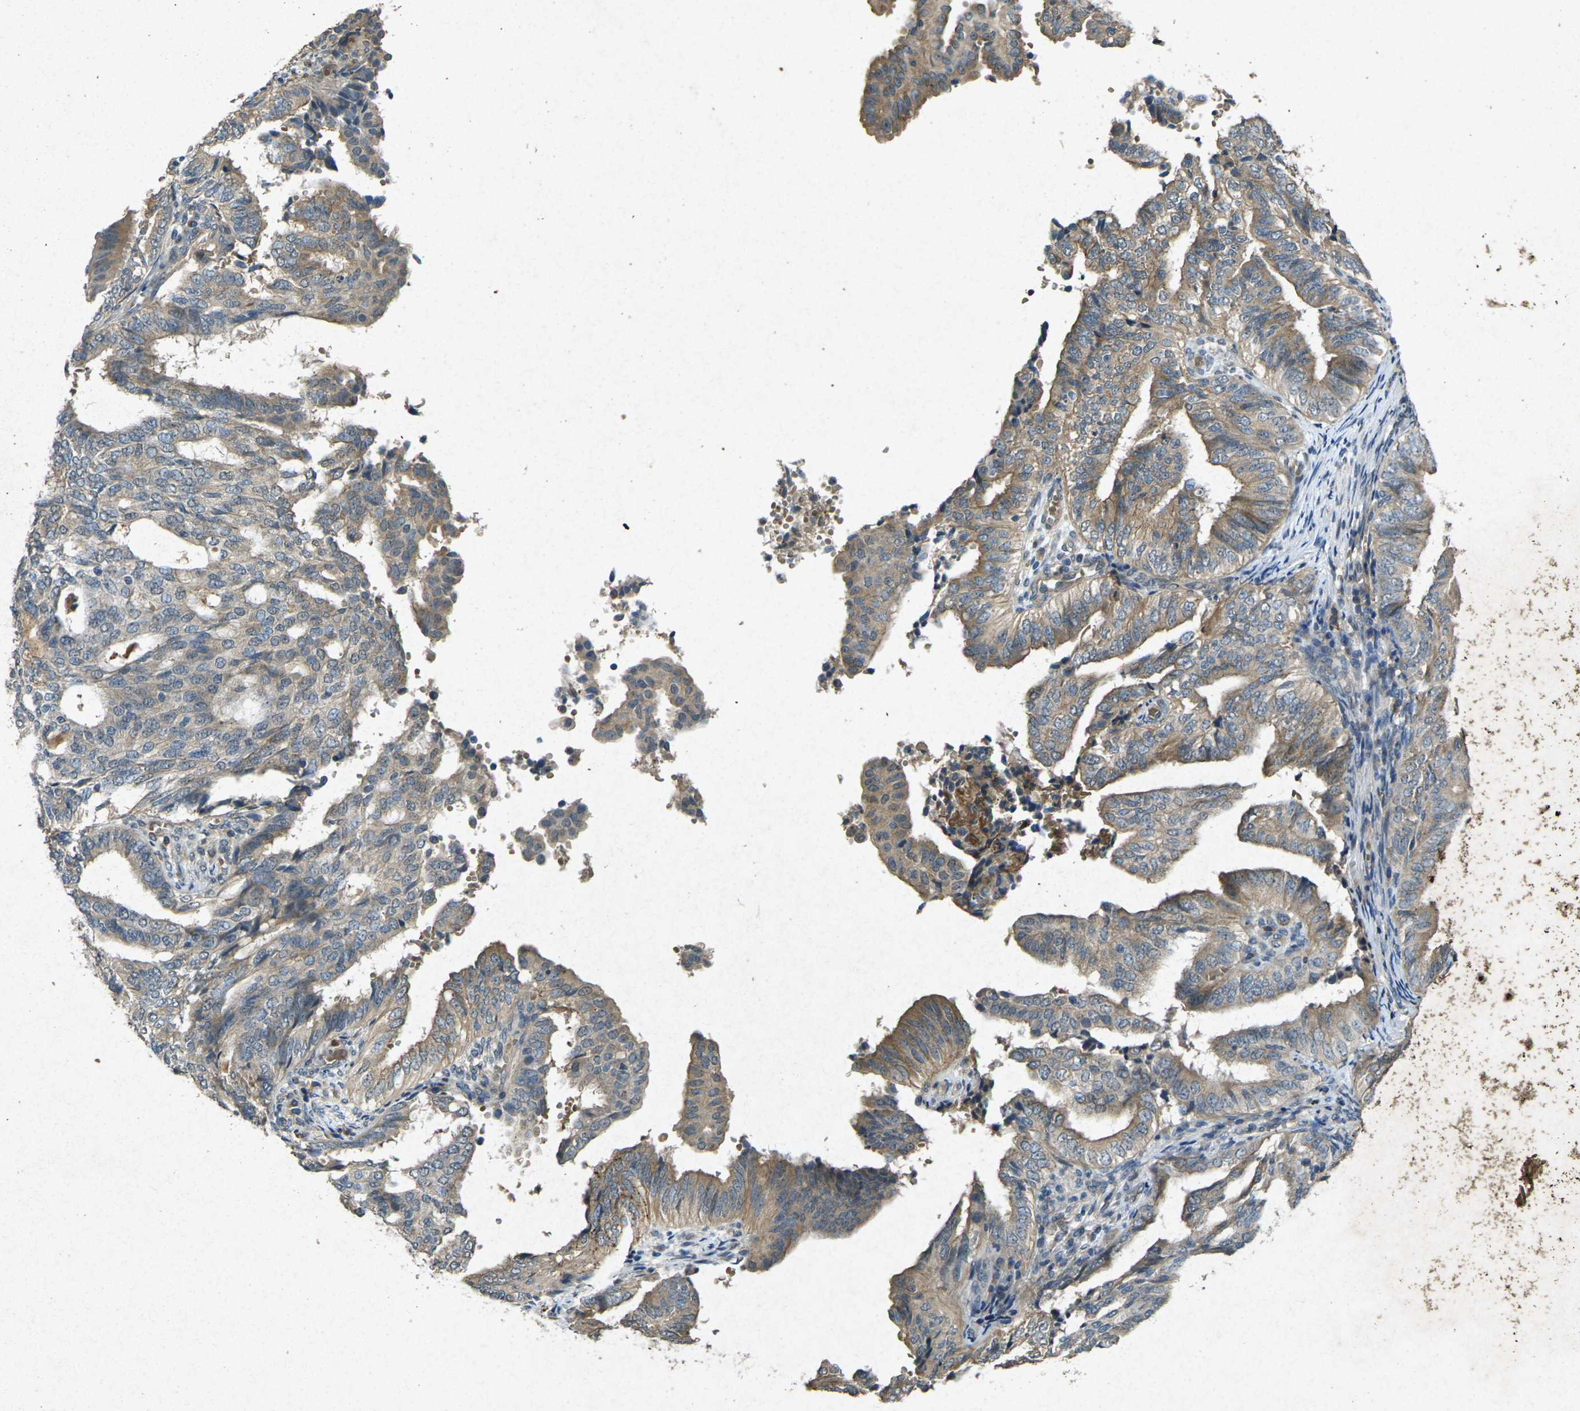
{"staining": {"intensity": "moderate", "quantity": "25%-75%", "location": "cytoplasmic/membranous"}, "tissue": "endometrial cancer", "cell_type": "Tumor cells", "image_type": "cancer", "snomed": [{"axis": "morphology", "description": "Adenocarcinoma, NOS"}, {"axis": "topography", "description": "Endometrium"}], "caption": "Endometrial adenocarcinoma was stained to show a protein in brown. There is medium levels of moderate cytoplasmic/membranous staining in approximately 25%-75% of tumor cells.", "gene": "RGMA", "patient": {"sex": "female", "age": 58}}